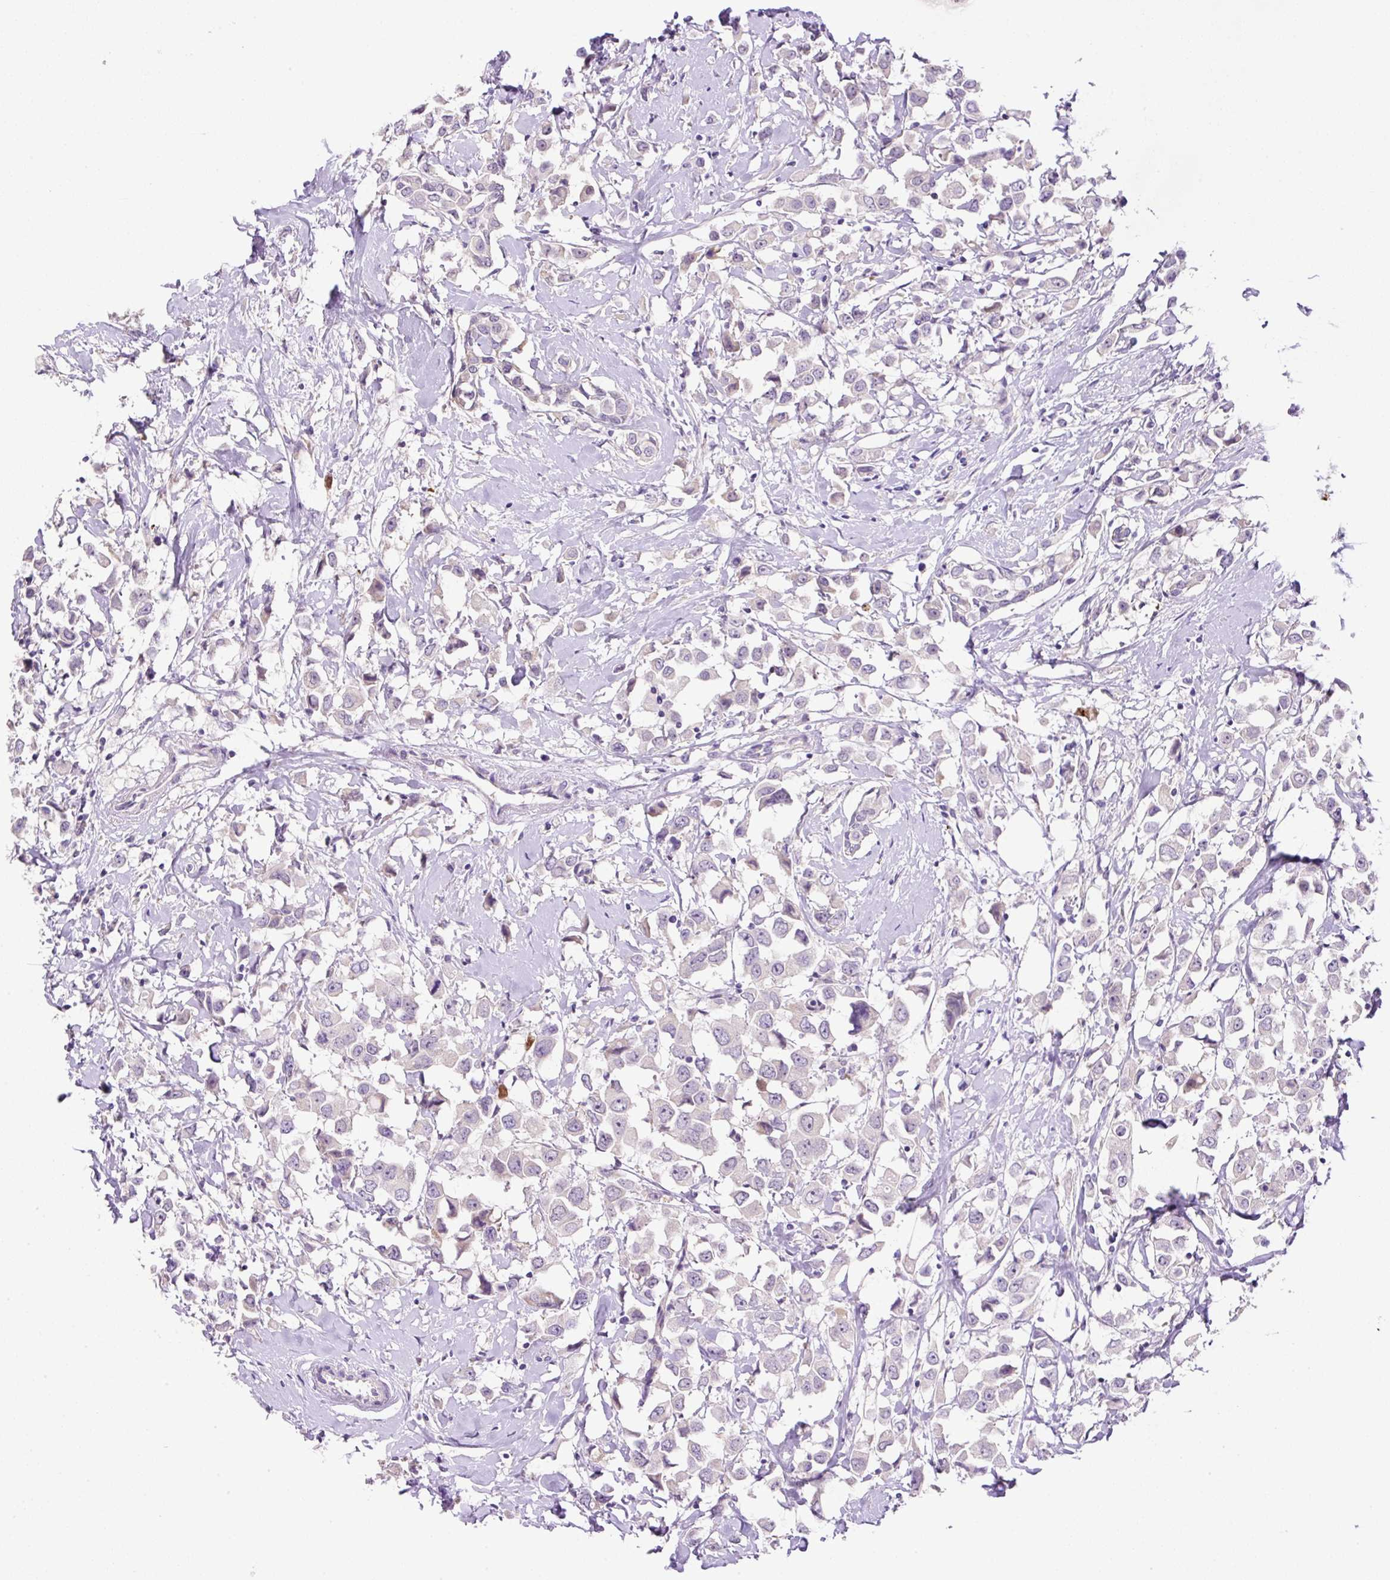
{"staining": {"intensity": "negative", "quantity": "none", "location": "none"}, "tissue": "breast cancer", "cell_type": "Tumor cells", "image_type": "cancer", "snomed": [{"axis": "morphology", "description": "Duct carcinoma"}, {"axis": "topography", "description": "Breast"}], "caption": "DAB immunohistochemical staining of breast cancer (infiltrating ductal carcinoma) demonstrates no significant expression in tumor cells.", "gene": "OGDHL", "patient": {"sex": "female", "age": 61}}